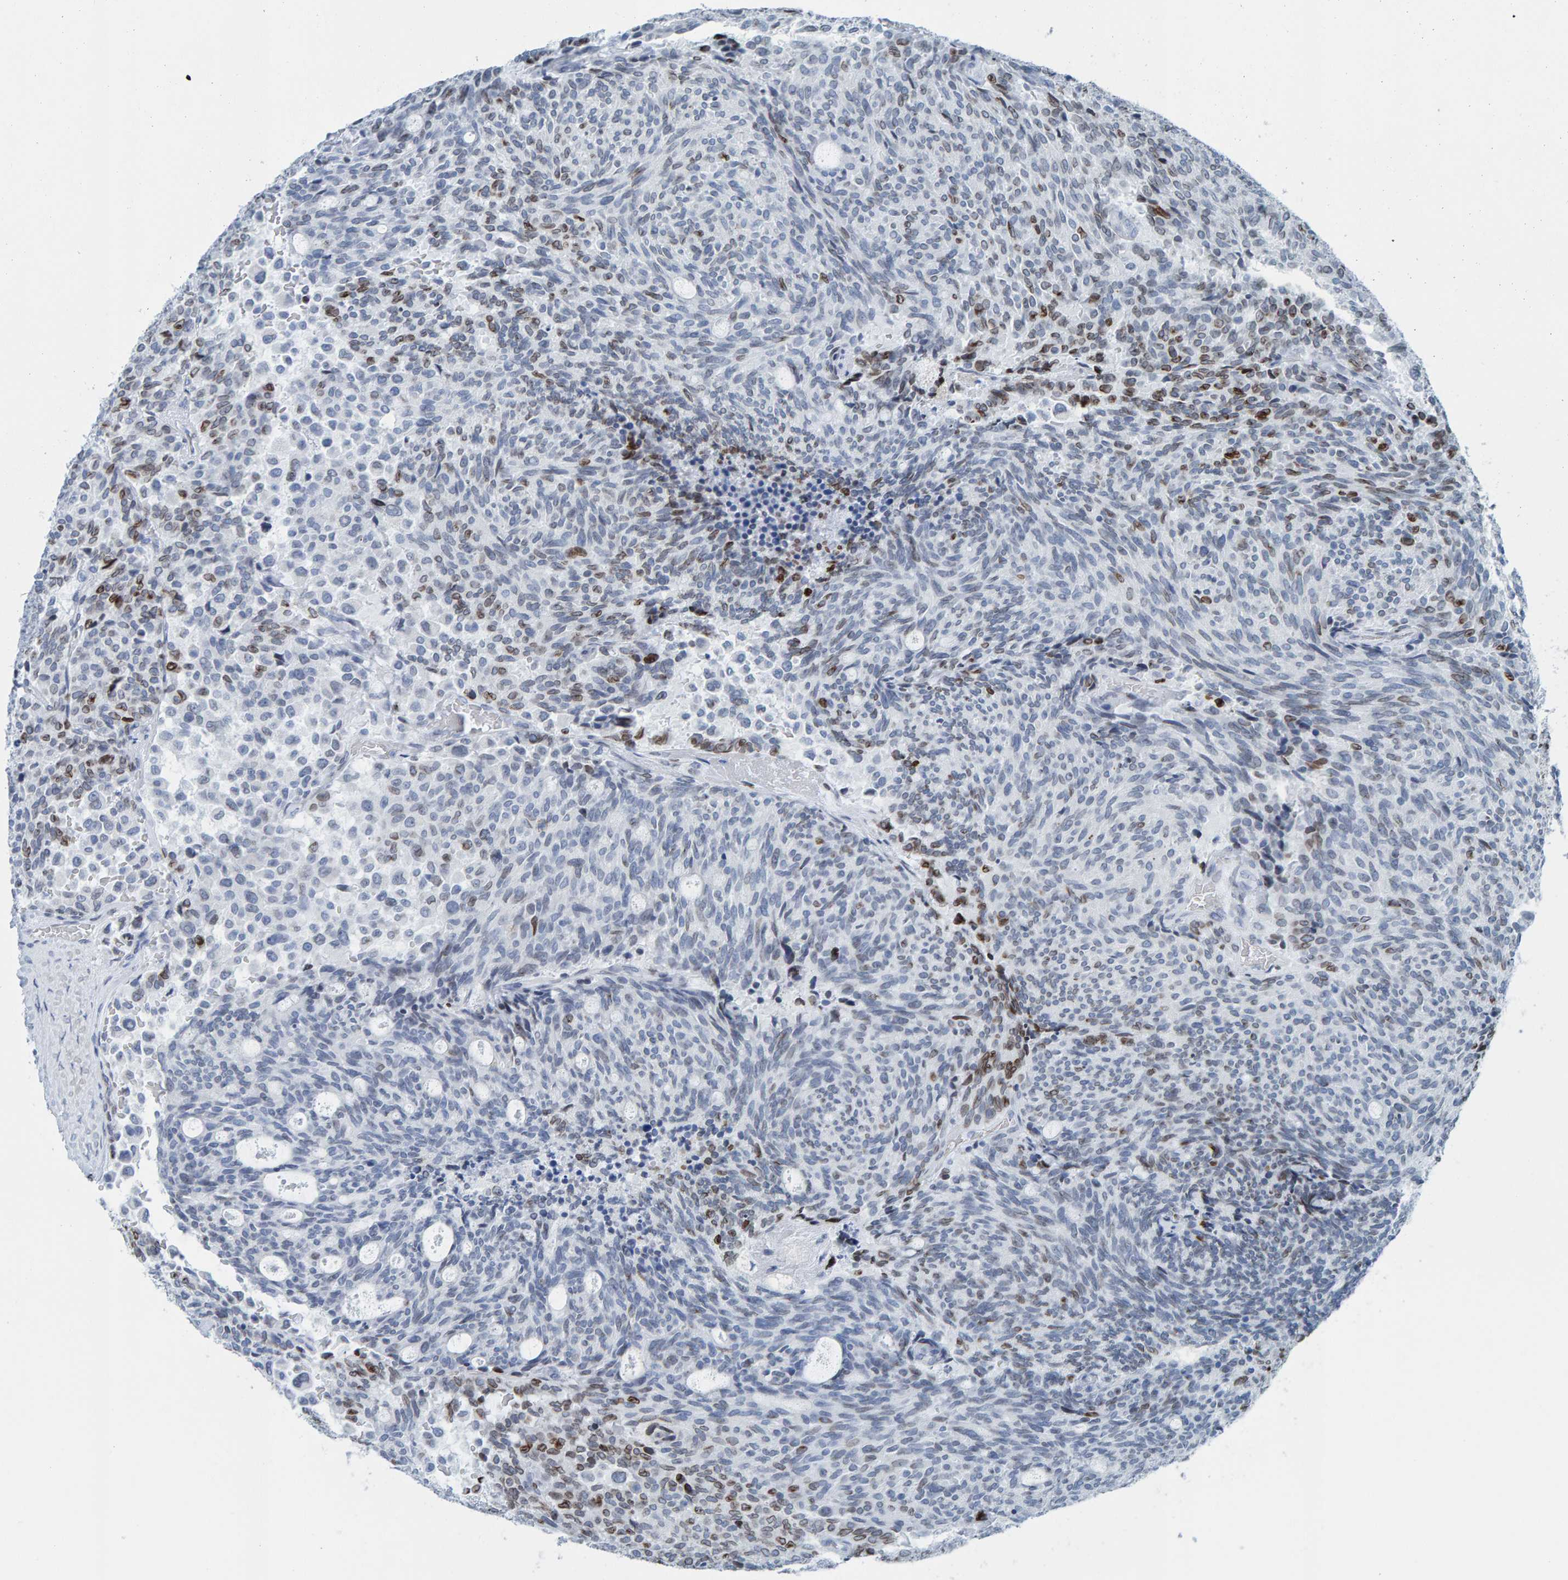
{"staining": {"intensity": "moderate", "quantity": "<25%", "location": "cytoplasmic/membranous,nuclear"}, "tissue": "carcinoid", "cell_type": "Tumor cells", "image_type": "cancer", "snomed": [{"axis": "morphology", "description": "Carcinoid, malignant, NOS"}, {"axis": "topography", "description": "Pancreas"}], "caption": "Moderate cytoplasmic/membranous and nuclear protein positivity is appreciated in about <25% of tumor cells in carcinoid.", "gene": "LMNB2", "patient": {"sex": "female", "age": 54}}